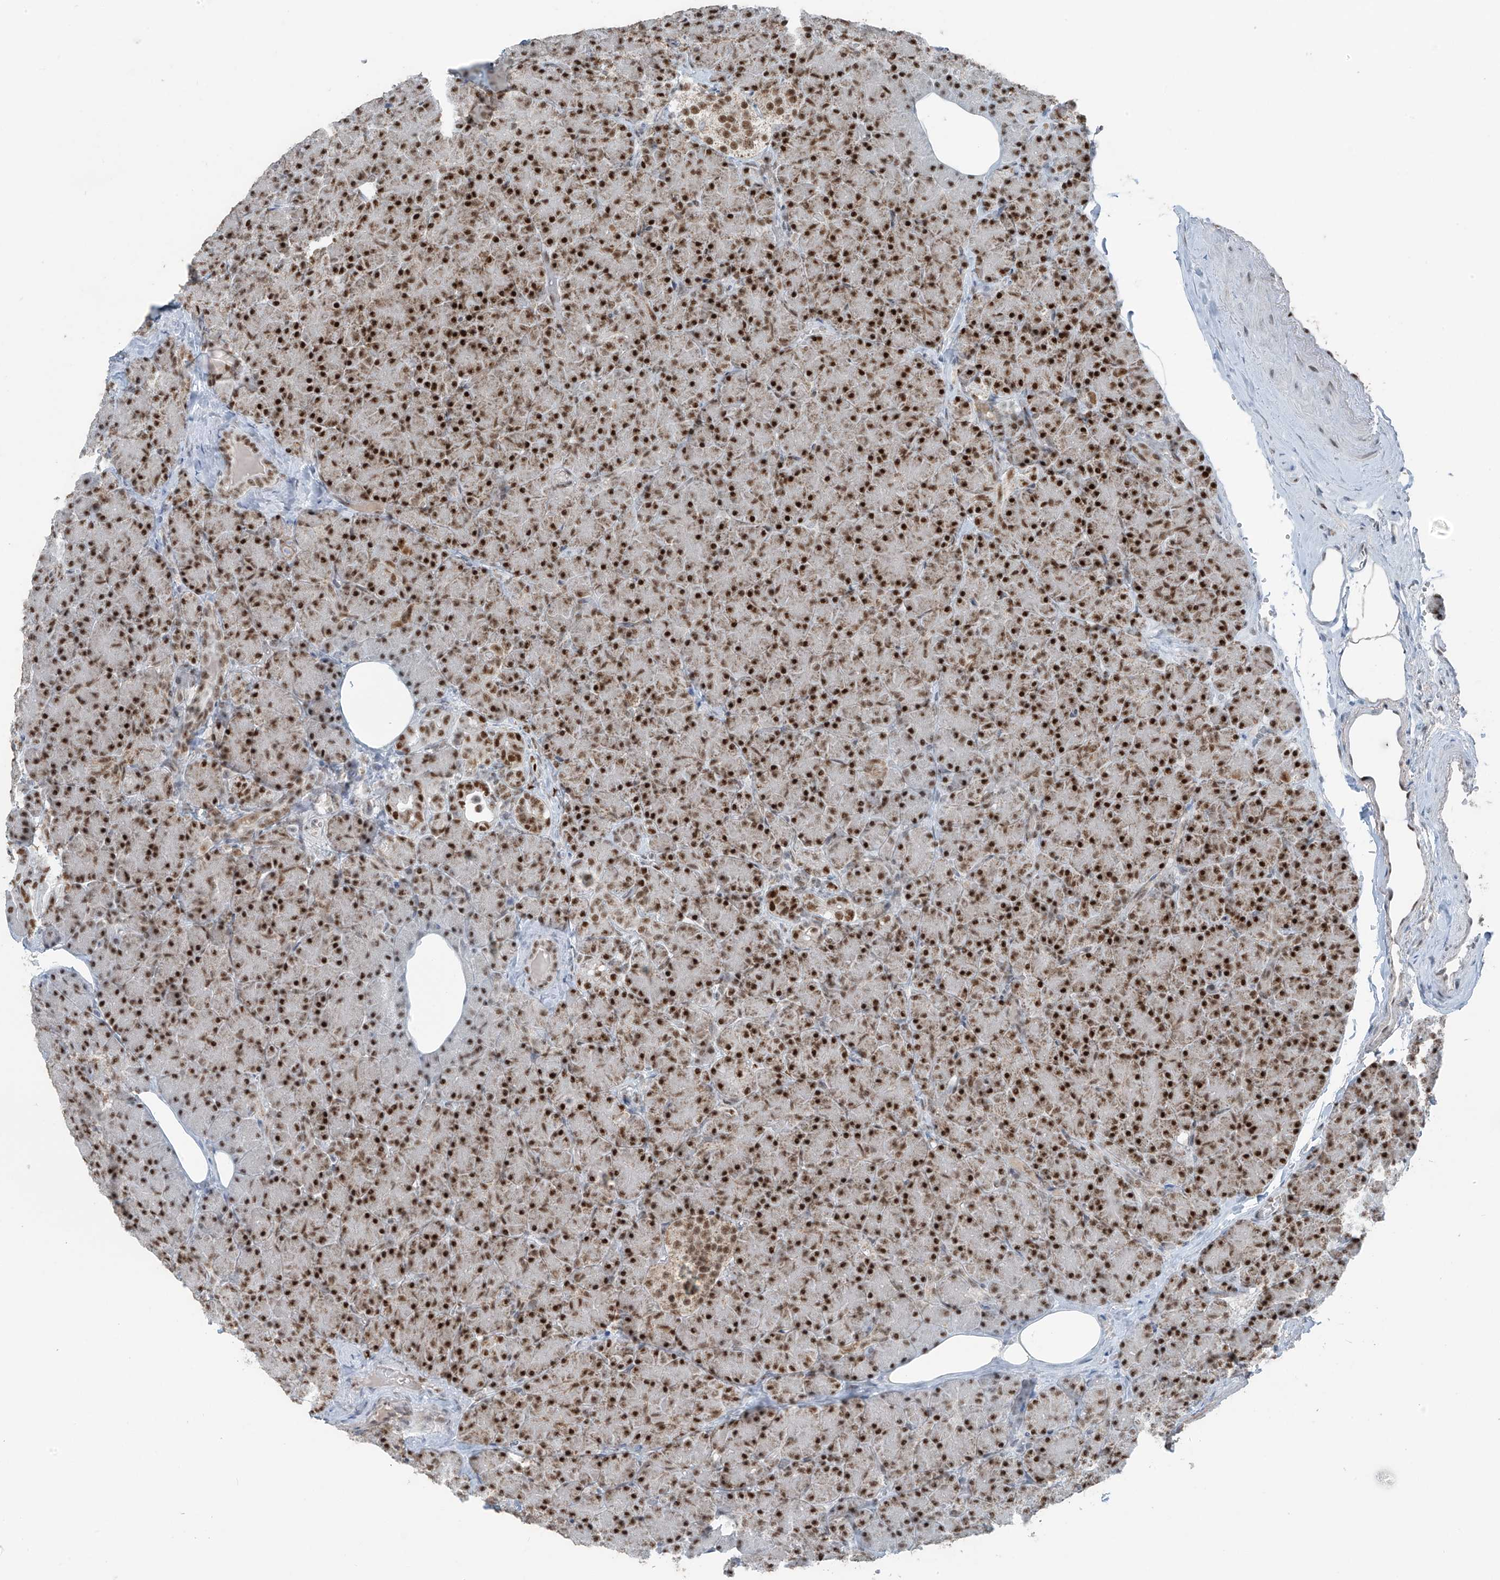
{"staining": {"intensity": "strong", "quantity": ">75%", "location": "nuclear"}, "tissue": "pancreas", "cell_type": "Exocrine glandular cells", "image_type": "normal", "snomed": [{"axis": "morphology", "description": "Normal tissue, NOS"}, {"axis": "topography", "description": "Pancreas"}], "caption": "Immunohistochemistry histopathology image of benign human pancreas stained for a protein (brown), which displays high levels of strong nuclear staining in about >75% of exocrine glandular cells.", "gene": "WRNIP1", "patient": {"sex": "female", "age": 43}}